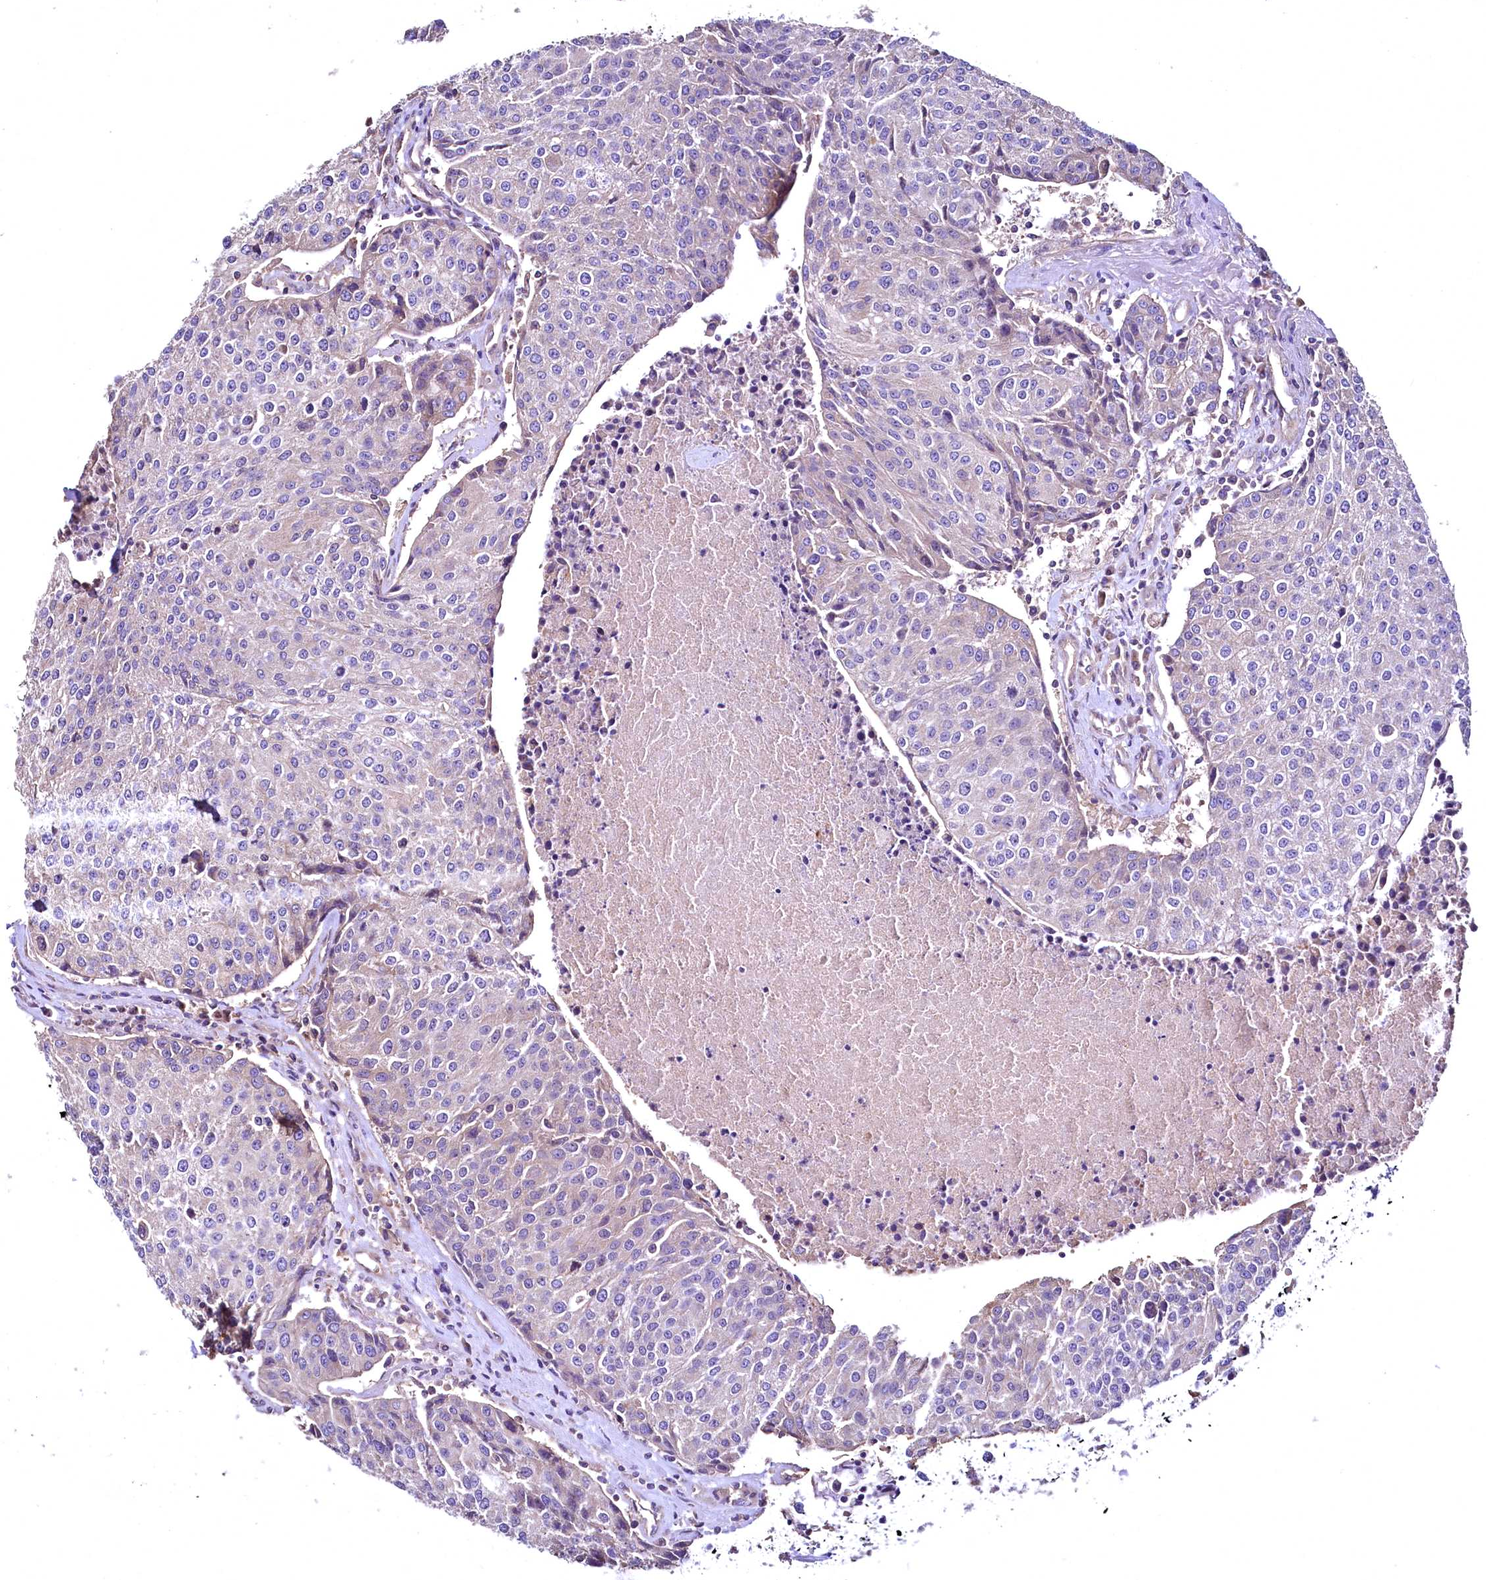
{"staining": {"intensity": "weak", "quantity": "<25%", "location": "cytoplasmic/membranous"}, "tissue": "urothelial cancer", "cell_type": "Tumor cells", "image_type": "cancer", "snomed": [{"axis": "morphology", "description": "Urothelial carcinoma, High grade"}, {"axis": "topography", "description": "Urinary bladder"}], "caption": "Human urothelial cancer stained for a protein using immunohistochemistry demonstrates no expression in tumor cells.", "gene": "TBCEL", "patient": {"sex": "female", "age": 85}}